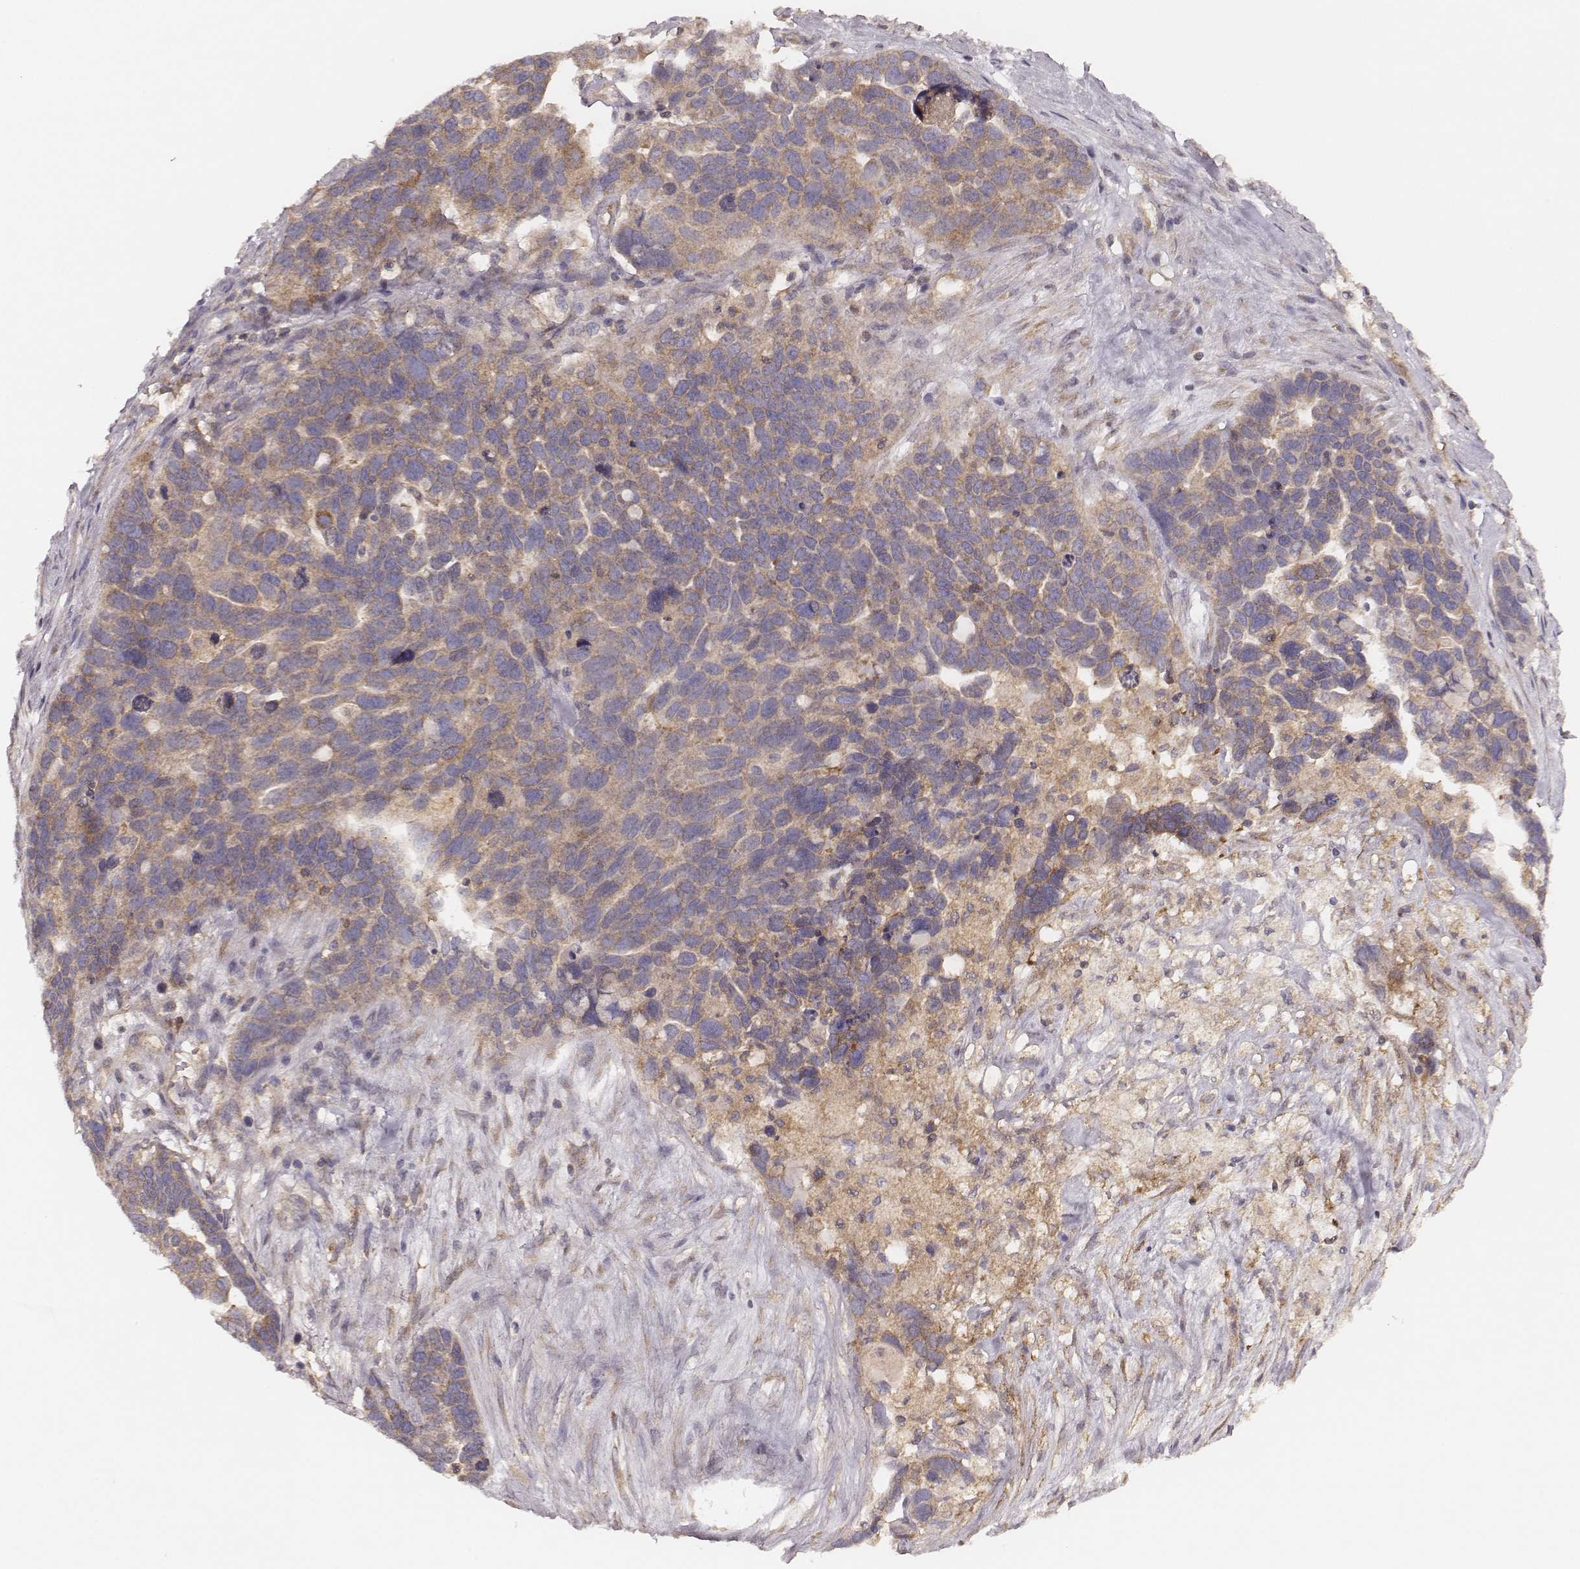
{"staining": {"intensity": "moderate", "quantity": "<25%", "location": "cytoplasmic/membranous"}, "tissue": "ovarian cancer", "cell_type": "Tumor cells", "image_type": "cancer", "snomed": [{"axis": "morphology", "description": "Cystadenocarcinoma, serous, NOS"}, {"axis": "topography", "description": "Ovary"}], "caption": "Tumor cells reveal moderate cytoplasmic/membranous expression in about <25% of cells in ovarian cancer (serous cystadenocarcinoma). The protein of interest is stained brown, and the nuclei are stained in blue (DAB IHC with brightfield microscopy, high magnification).", "gene": "CARS1", "patient": {"sex": "female", "age": 54}}